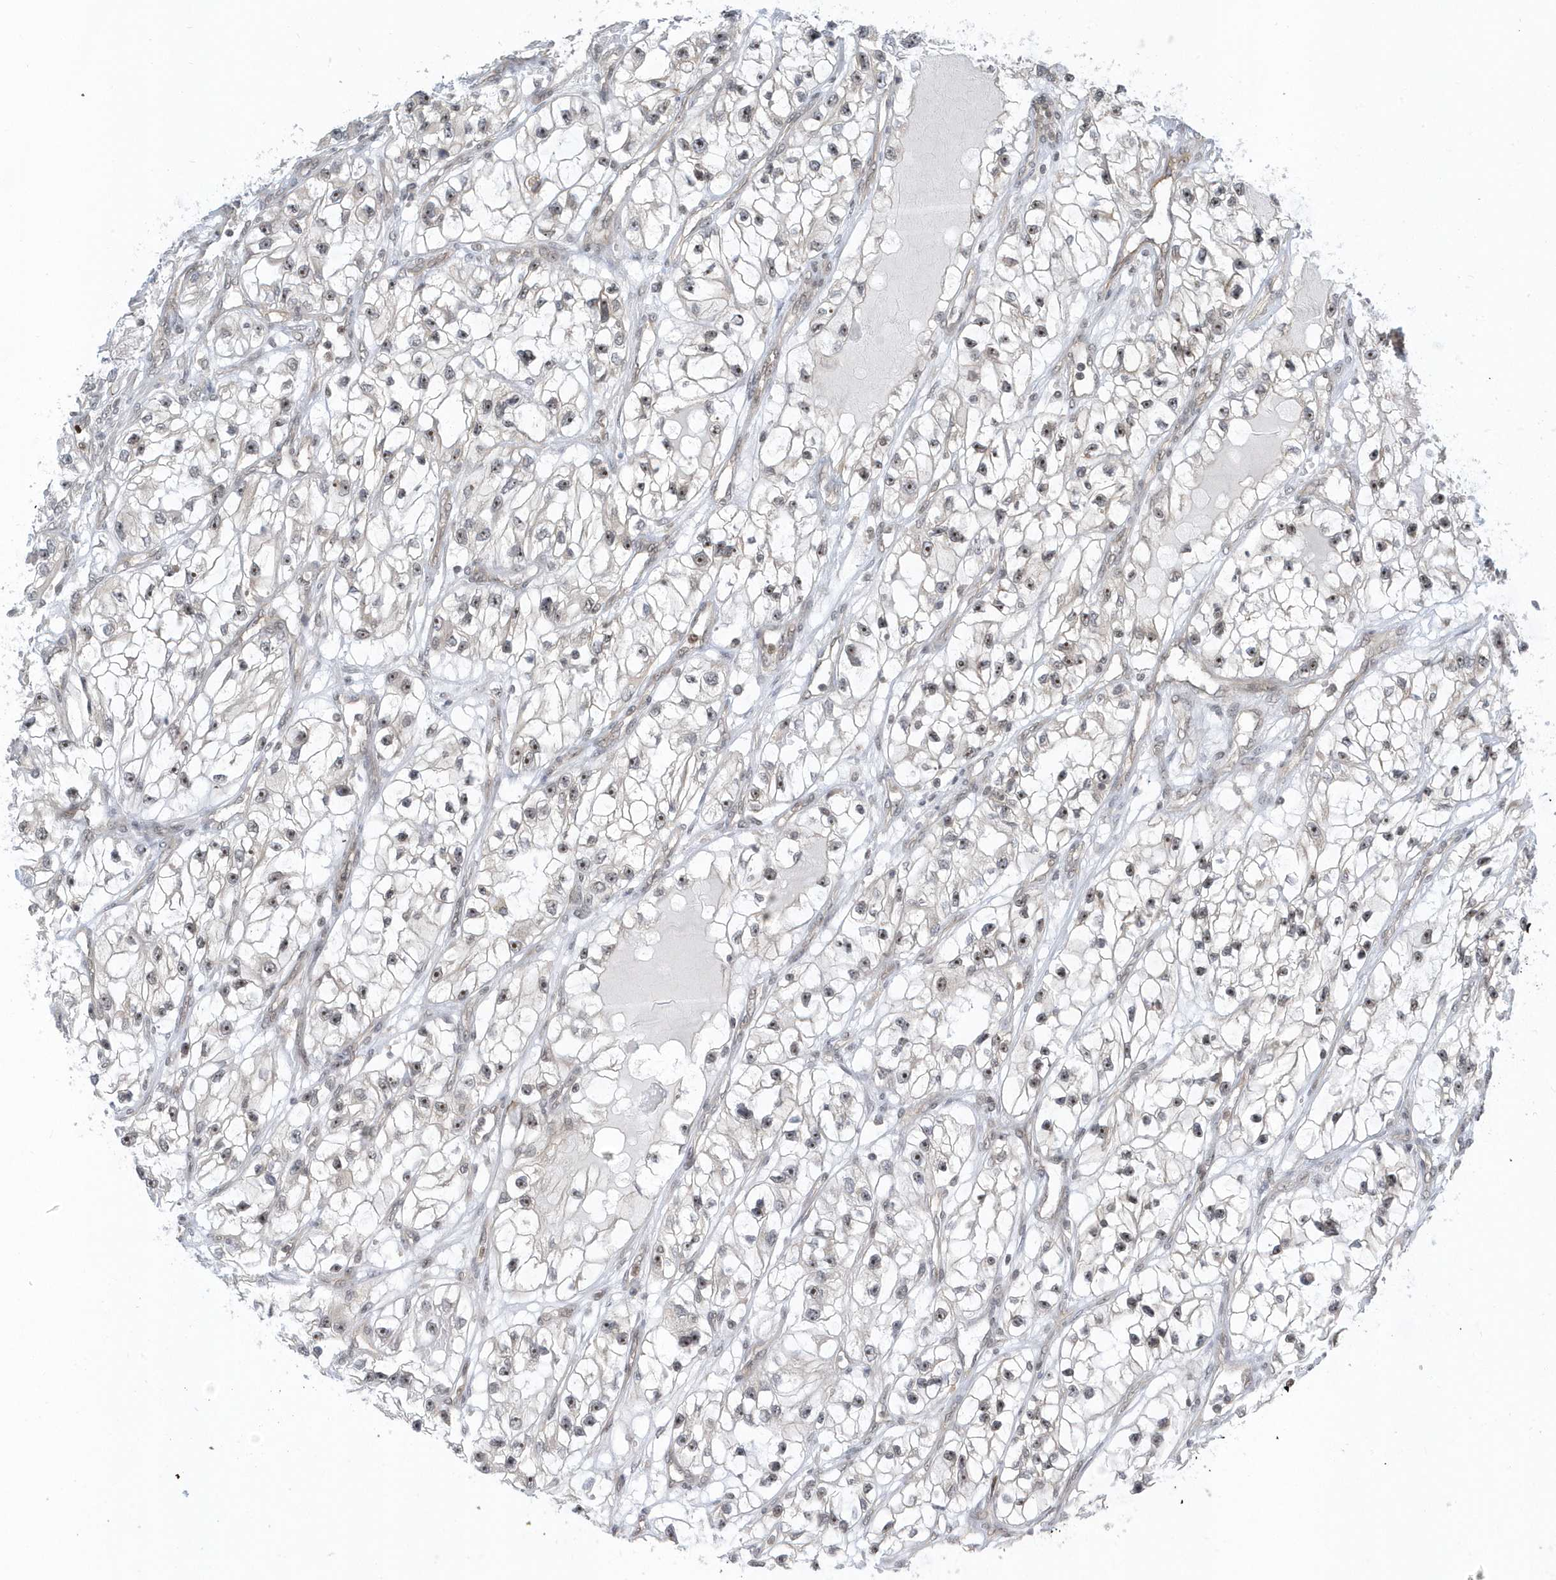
{"staining": {"intensity": "moderate", "quantity": "<25%", "location": "nuclear"}, "tissue": "renal cancer", "cell_type": "Tumor cells", "image_type": "cancer", "snomed": [{"axis": "morphology", "description": "Adenocarcinoma, NOS"}, {"axis": "topography", "description": "Kidney"}], "caption": "Protein expression analysis of human renal cancer (adenocarcinoma) reveals moderate nuclear positivity in about <25% of tumor cells. The staining was performed using DAB (3,3'-diaminobenzidine) to visualize the protein expression in brown, while the nuclei were stained in blue with hematoxylin (Magnification: 20x).", "gene": "ZNF740", "patient": {"sex": "female", "age": 57}}